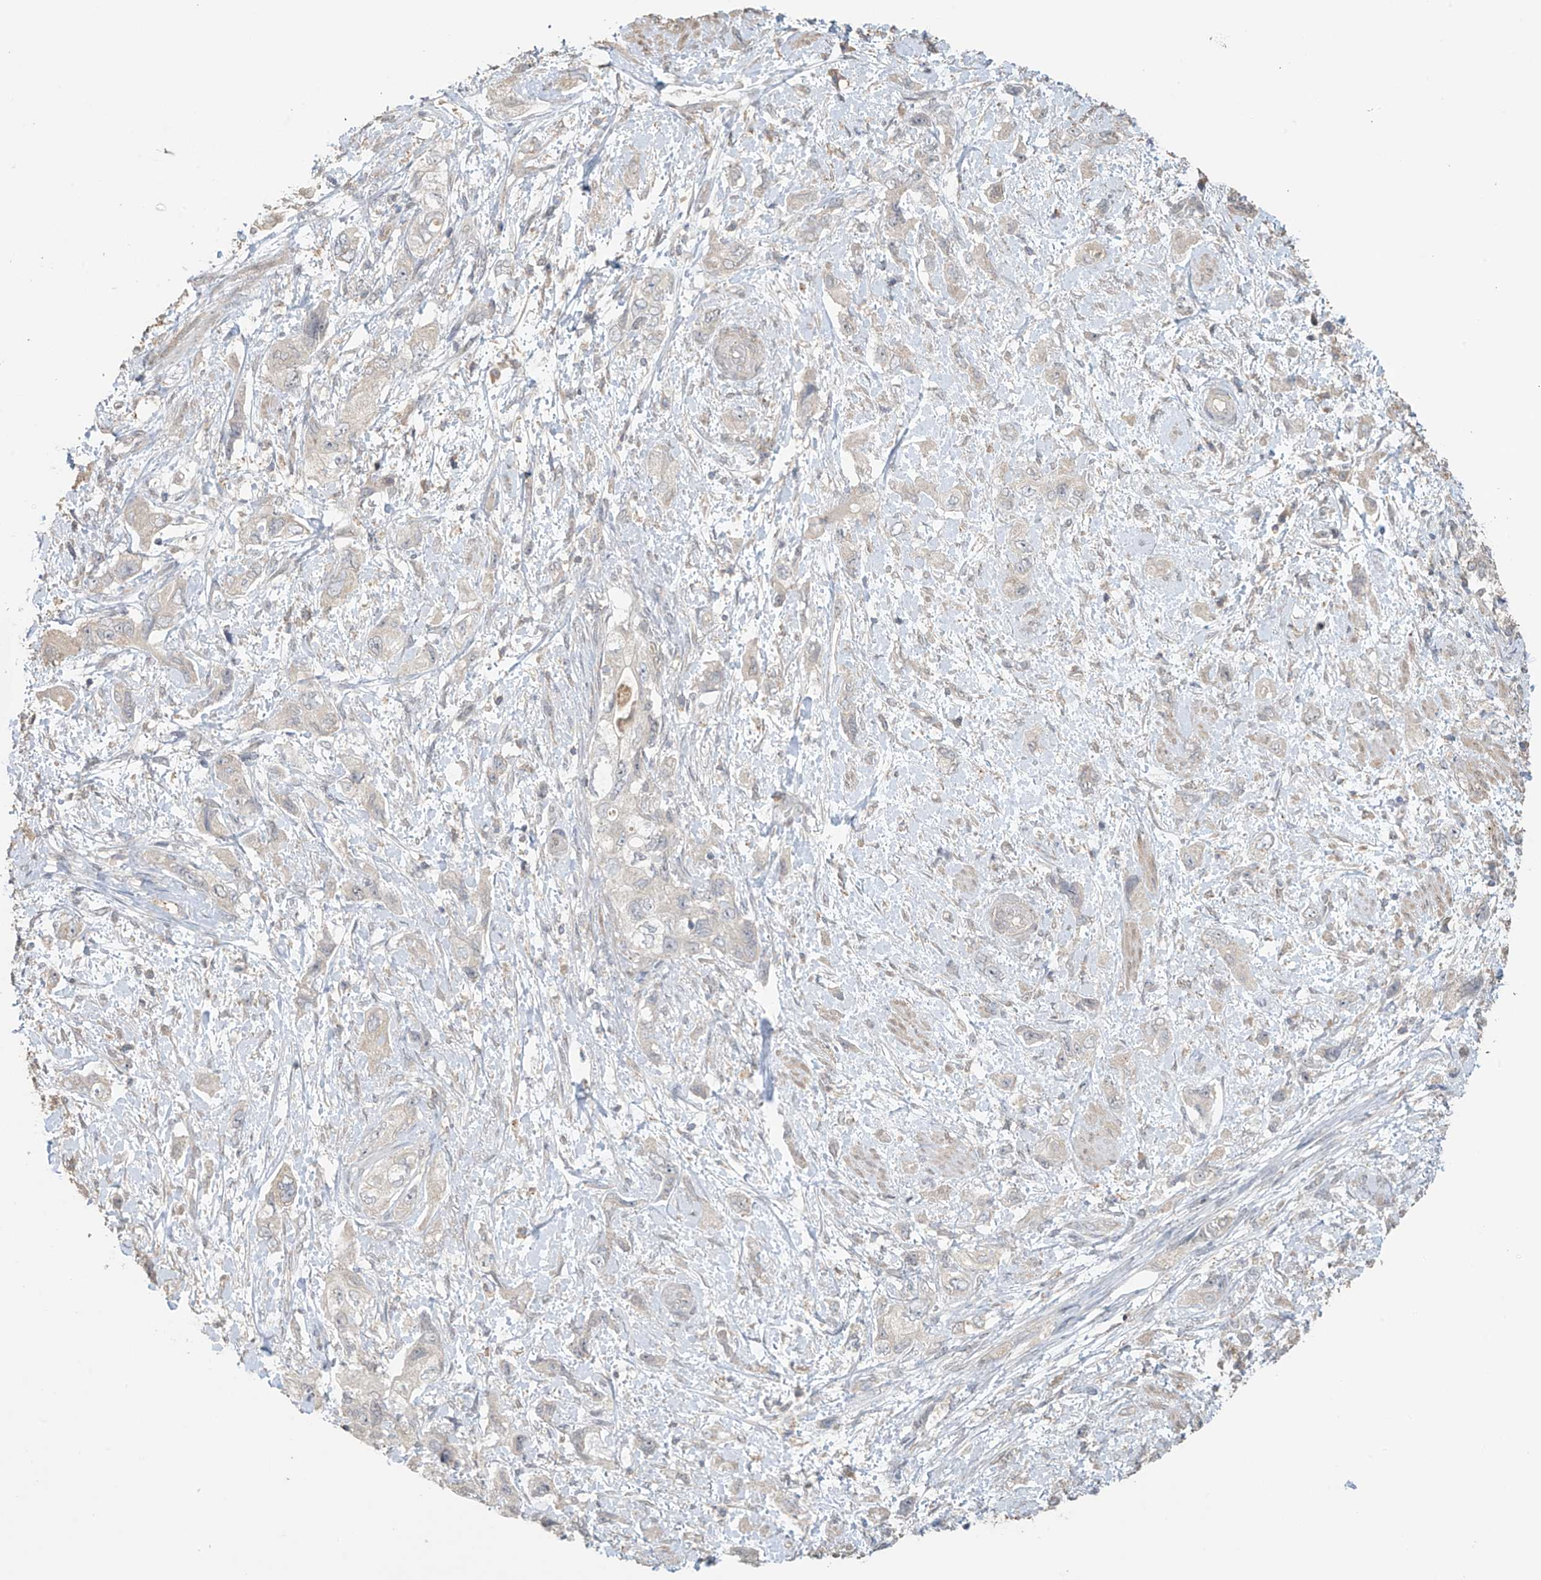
{"staining": {"intensity": "negative", "quantity": "none", "location": "none"}, "tissue": "pancreatic cancer", "cell_type": "Tumor cells", "image_type": "cancer", "snomed": [{"axis": "morphology", "description": "Adenocarcinoma, NOS"}, {"axis": "topography", "description": "Pancreas"}], "caption": "Immunohistochemistry histopathology image of neoplastic tissue: human adenocarcinoma (pancreatic) stained with DAB (3,3'-diaminobenzidine) displays no significant protein staining in tumor cells.", "gene": "SLFN14", "patient": {"sex": "female", "age": 73}}